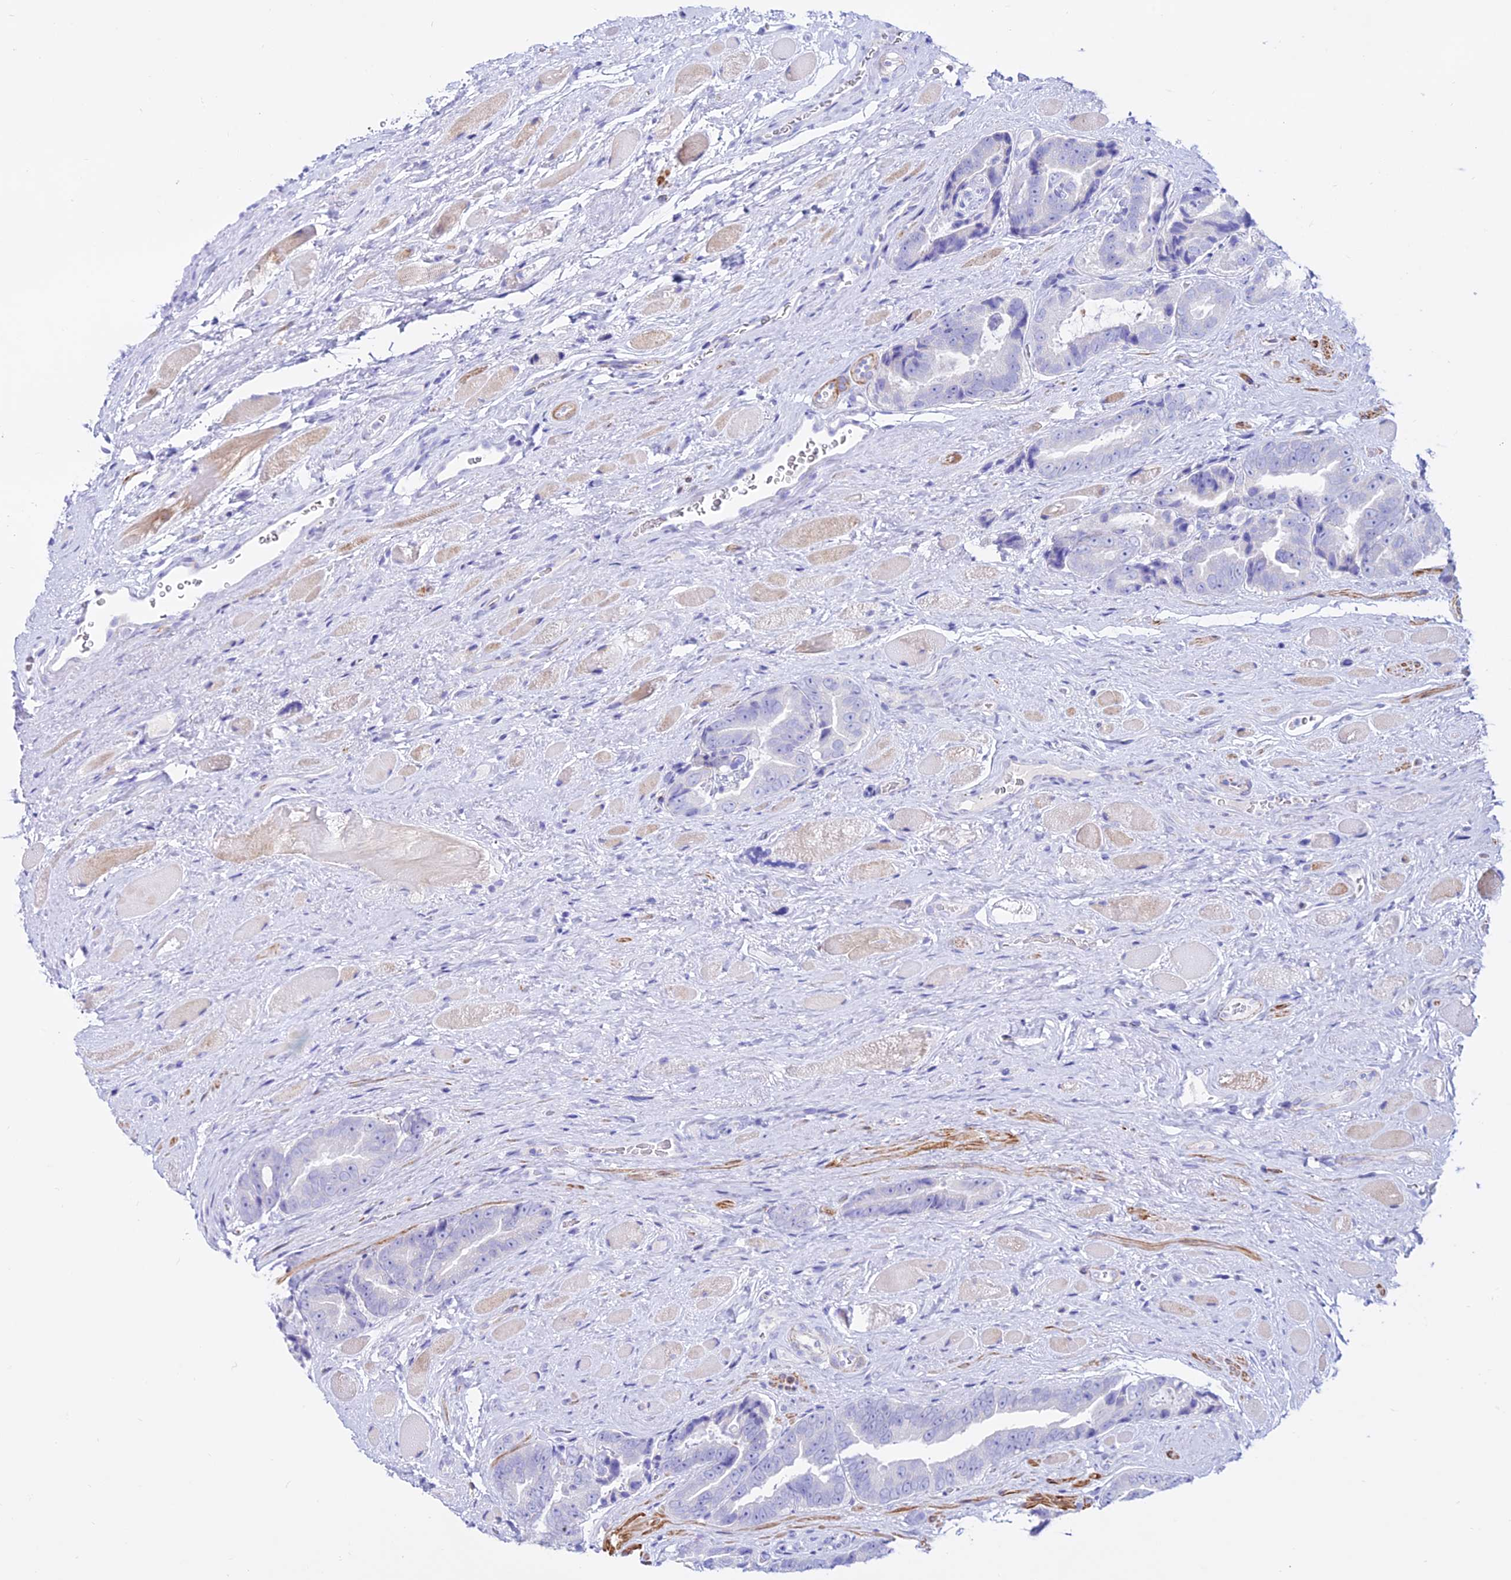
{"staining": {"intensity": "negative", "quantity": "none", "location": "none"}, "tissue": "prostate cancer", "cell_type": "Tumor cells", "image_type": "cancer", "snomed": [{"axis": "morphology", "description": "Adenocarcinoma, High grade"}, {"axis": "topography", "description": "Prostate"}], "caption": "High magnification brightfield microscopy of prostate high-grade adenocarcinoma stained with DAB (brown) and counterstained with hematoxylin (blue): tumor cells show no significant positivity. (Brightfield microscopy of DAB IHC at high magnification).", "gene": "DLX1", "patient": {"sex": "male", "age": 72}}